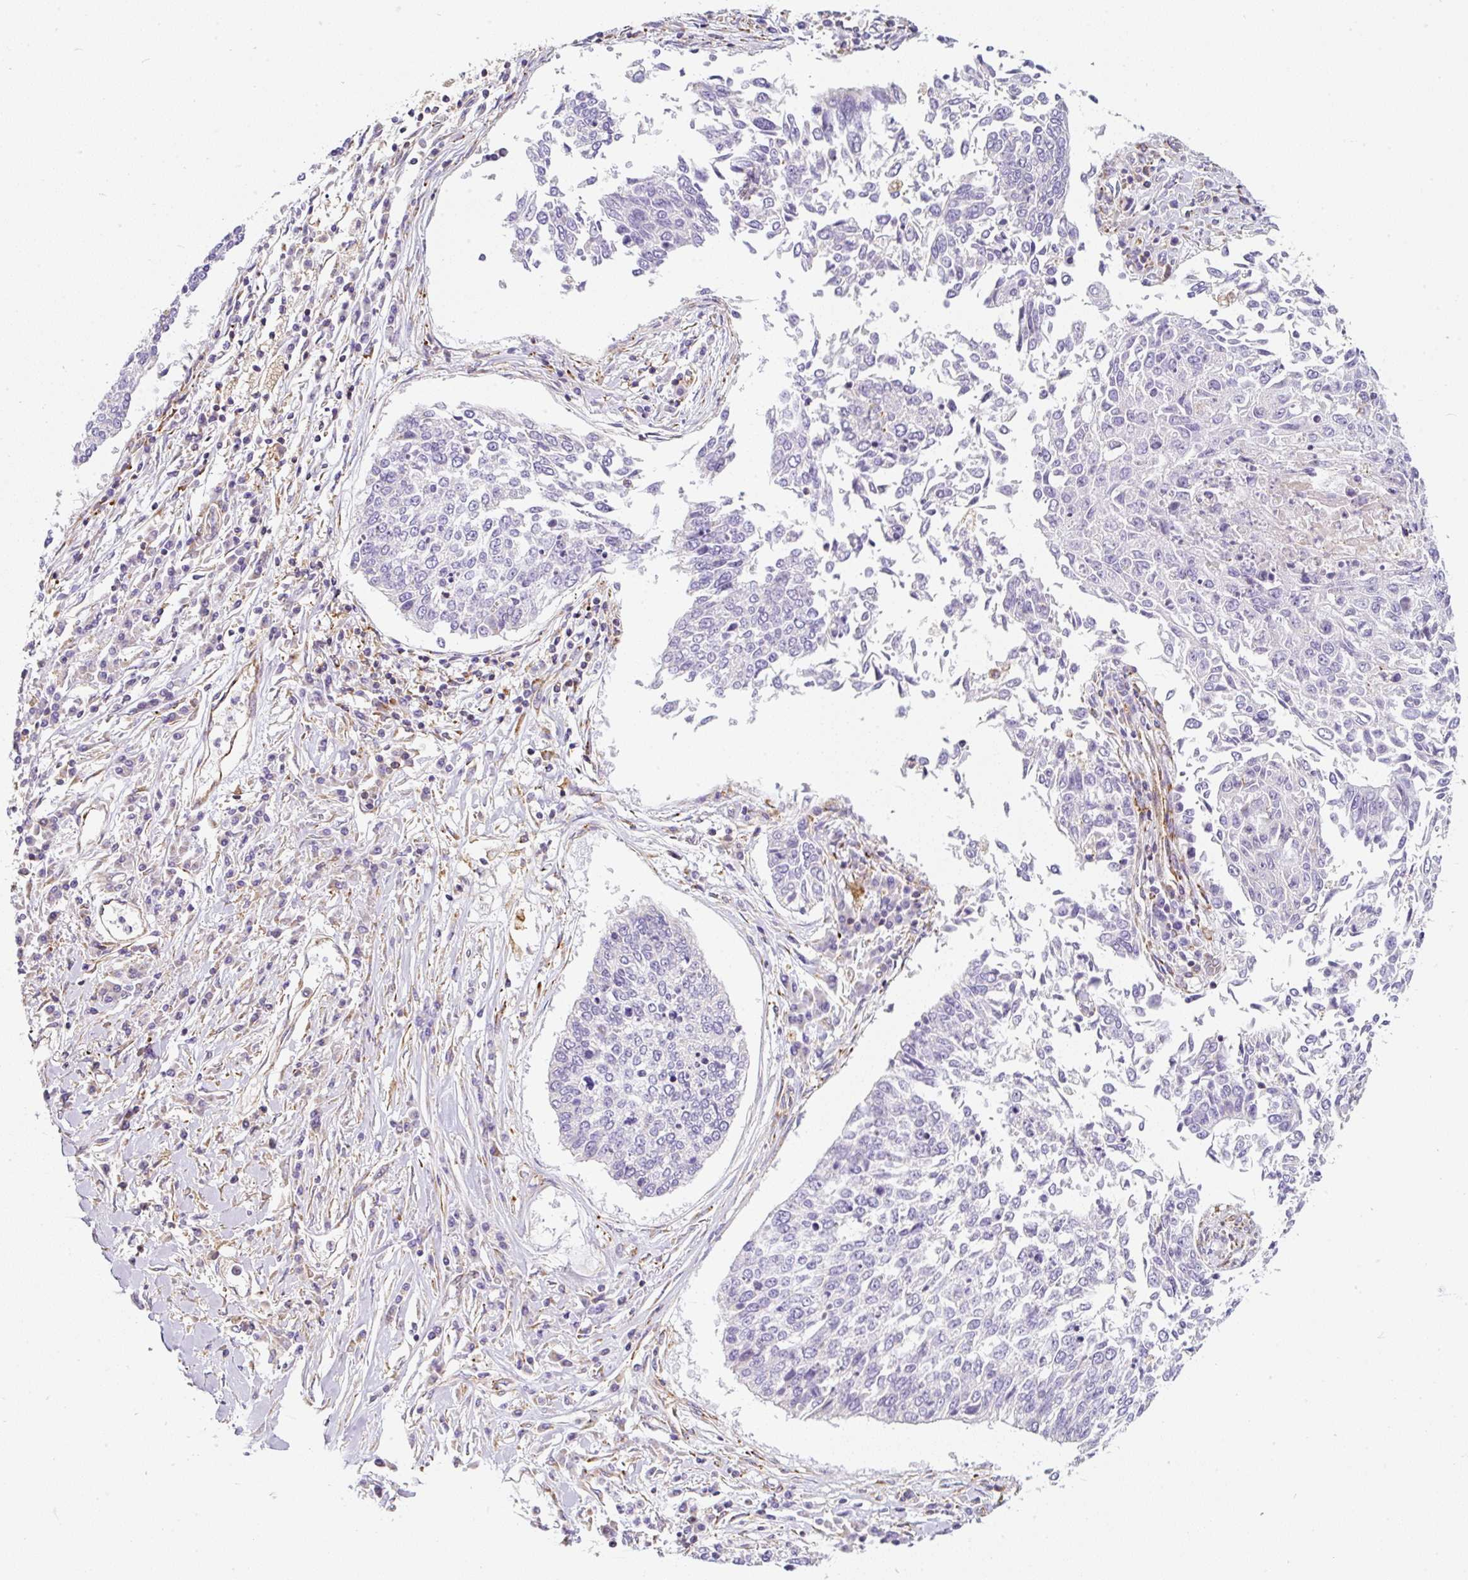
{"staining": {"intensity": "negative", "quantity": "none", "location": "none"}, "tissue": "lung cancer", "cell_type": "Tumor cells", "image_type": "cancer", "snomed": [{"axis": "morphology", "description": "Normal tissue, NOS"}, {"axis": "morphology", "description": "Squamous cell carcinoma, NOS"}, {"axis": "topography", "description": "Cartilage tissue"}, {"axis": "topography", "description": "Bronchus"}, {"axis": "topography", "description": "Lung"}, {"axis": "topography", "description": "Peripheral nerve tissue"}], "caption": "Immunohistochemical staining of lung cancer (squamous cell carcinoma) displays no significant staining in tumor cells.", "gene": "ERAP2", "patient": {"sex": "female", "age": 49}}